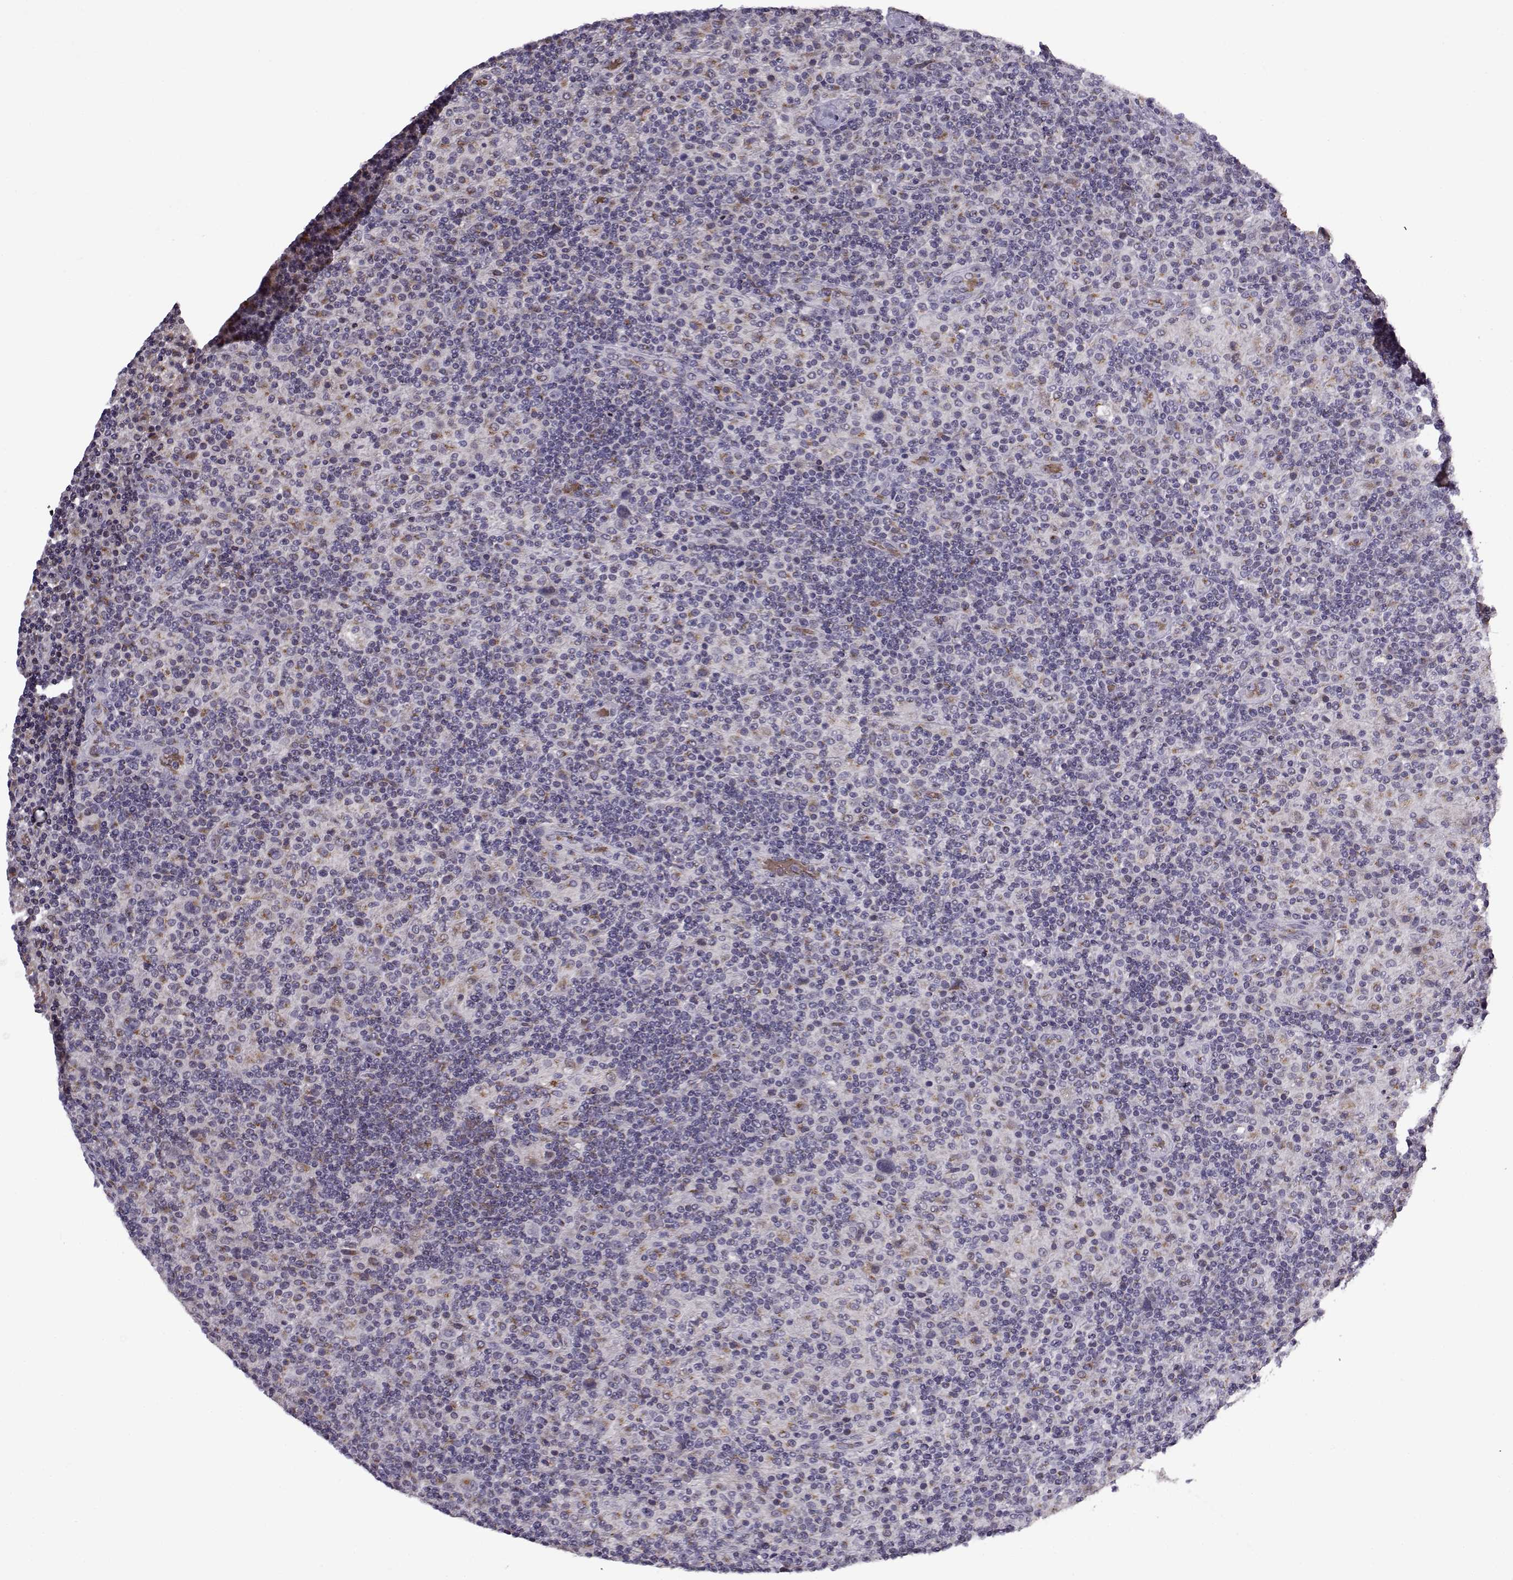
{"staining": {"intensity": "weak", "quantity": ">75%", "location": "cytoplasmic/membranous"}, "tissue": "lymphoma", "cell_type": "Tumor cells", "image_type": "cancer", "snomed": [{"axis": "morphology", "description": "Hodgkin's disease, NOS"}, {"axis": "topography", "description": "Lymph node"}], "caption": "Lymphoma stained for a protein shows weak cytoplasmic/membranous positivity in tumor cells.", "gene": "SLC4A5", "patient": {"sex": "male", "age": 70}}